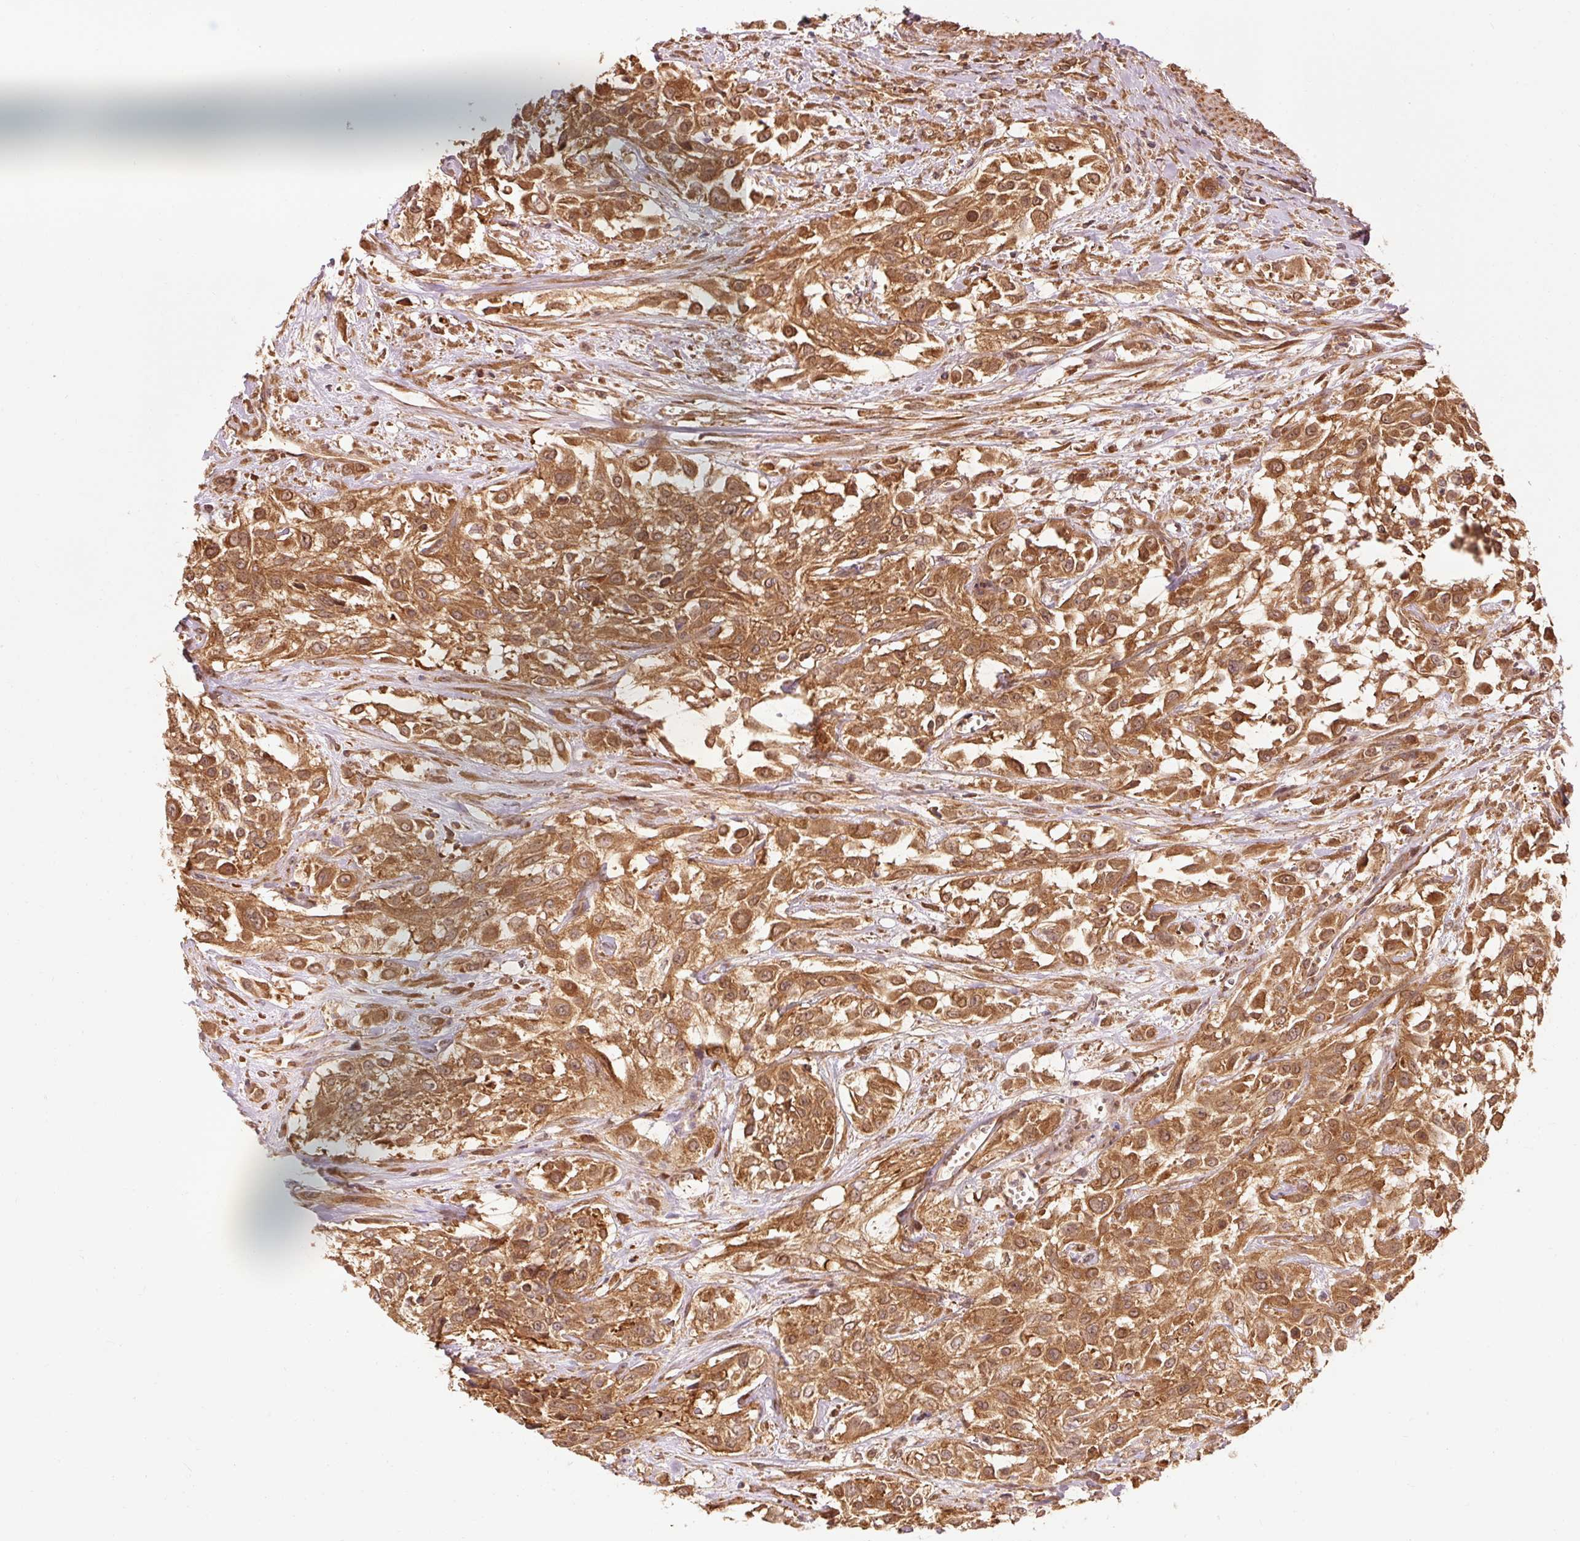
{"staining": {"intensity": "moderate", "quantity": ">75%", "location": "cytoplasmic/membranous"}, "tissue": "urothelial cancer", "cell_type": "Tumor cells", "image_type": "cancer", "snomed": [{"axis": "morphology", "description": "Urothelial carcinoma, High grade"}, {"axis": "topography", "description": "Urinary bladder"}], "caption": "Urothelial cancer stained with a brown dye shows moderate cytoplasmic/membranous positive positivity in about >75% of tumor cells.", "gene": "PDAP1", "patient": {"sex": "male", "age": 57}}